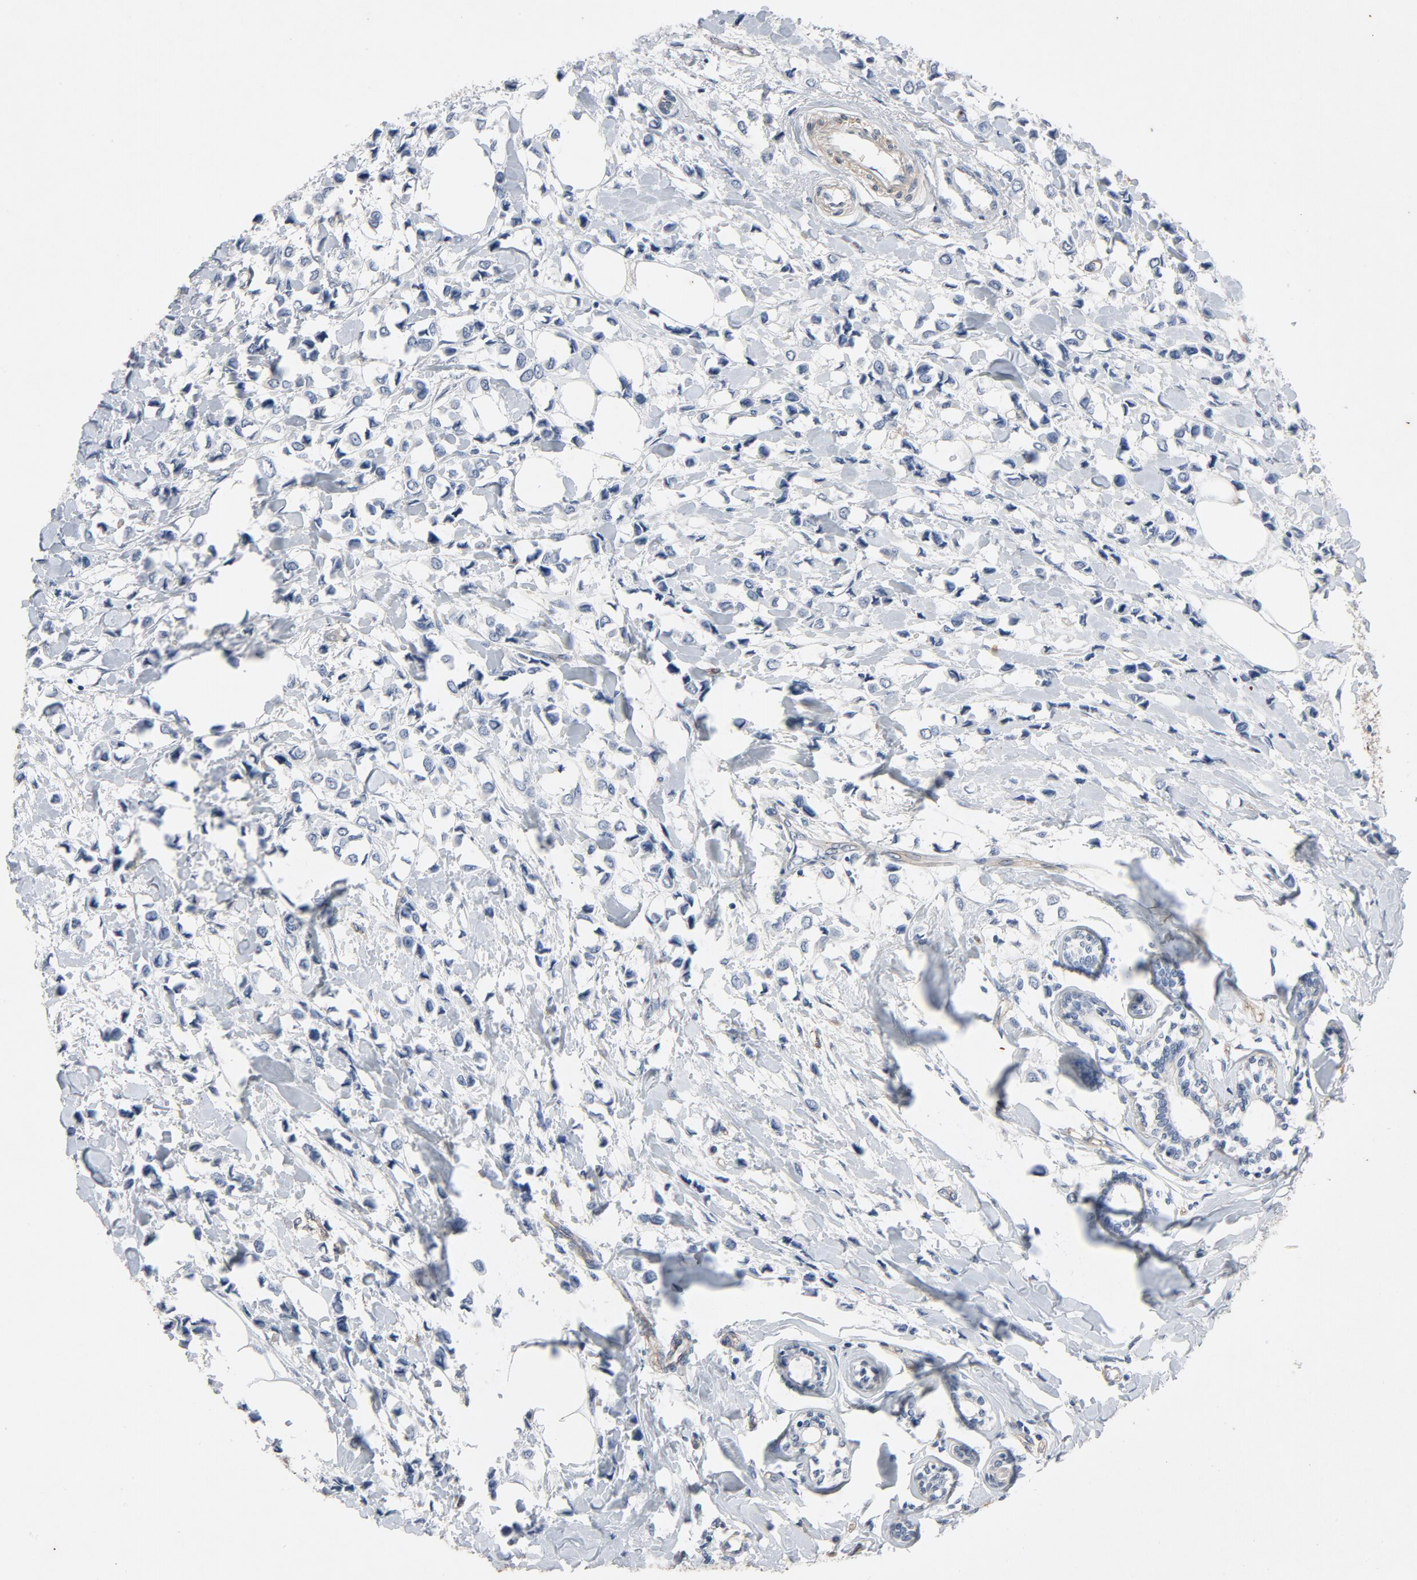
{"staining": {"intensity": "negative", "quantity": "none", "location": "none"}, "tissue": "breast cancer", "cell_type": "Tumor cells", "image_type": "cancer", "snomed": [{"axis": "morphology", "description": "Lobular carcinoma"}, {"axis": "topography", "description": "Breast"}], "caption": "The immunohistochemistry photomicrograph has no significant expression in tumor cells of breast cancer tissue.", "gene": "KDR", "patient": {"sex": "female", "age": 51}}